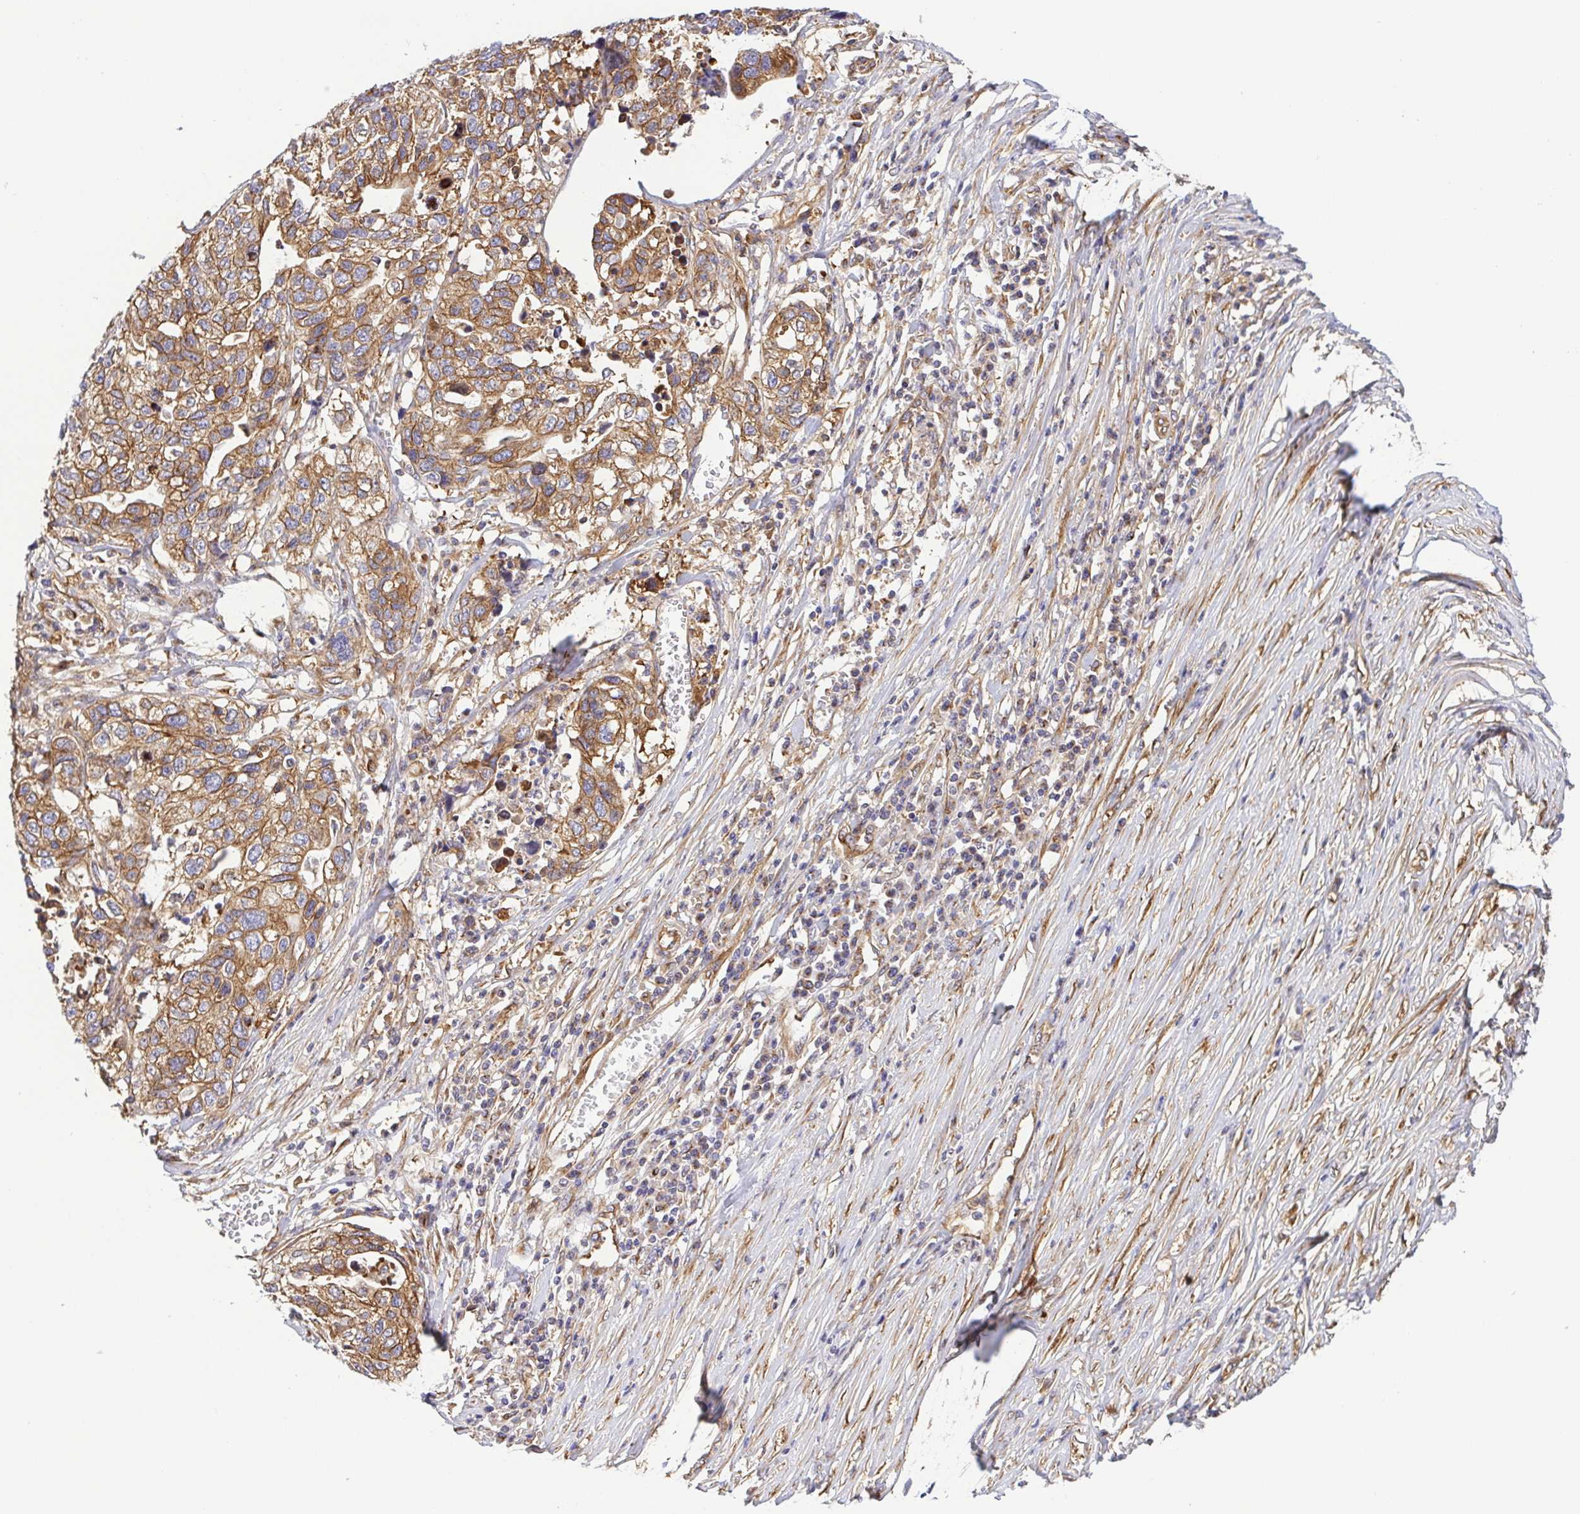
{"staining": {"intensity": "strong", "quantity": ">75%", "location": "cytoplasmic/membranous"}, "tissue": "stomach cancer", "cell_type": "Tumor cells", "image_type": "cancer", "snomed": [{"axis": "morphology", "description": "Adenocarcinoma, NOS"}, {"axis": "topography", "description": "Stomach, upper"}], "caption": "Immunohistochemical staining of stomach adenocarcinoma demonstrates high levels of strong cytoplasmic/membranous positivity in approximately >75% of tumor cells.", "gene": "KIF5B", "patient": {"sex": "female", "age": 67}}